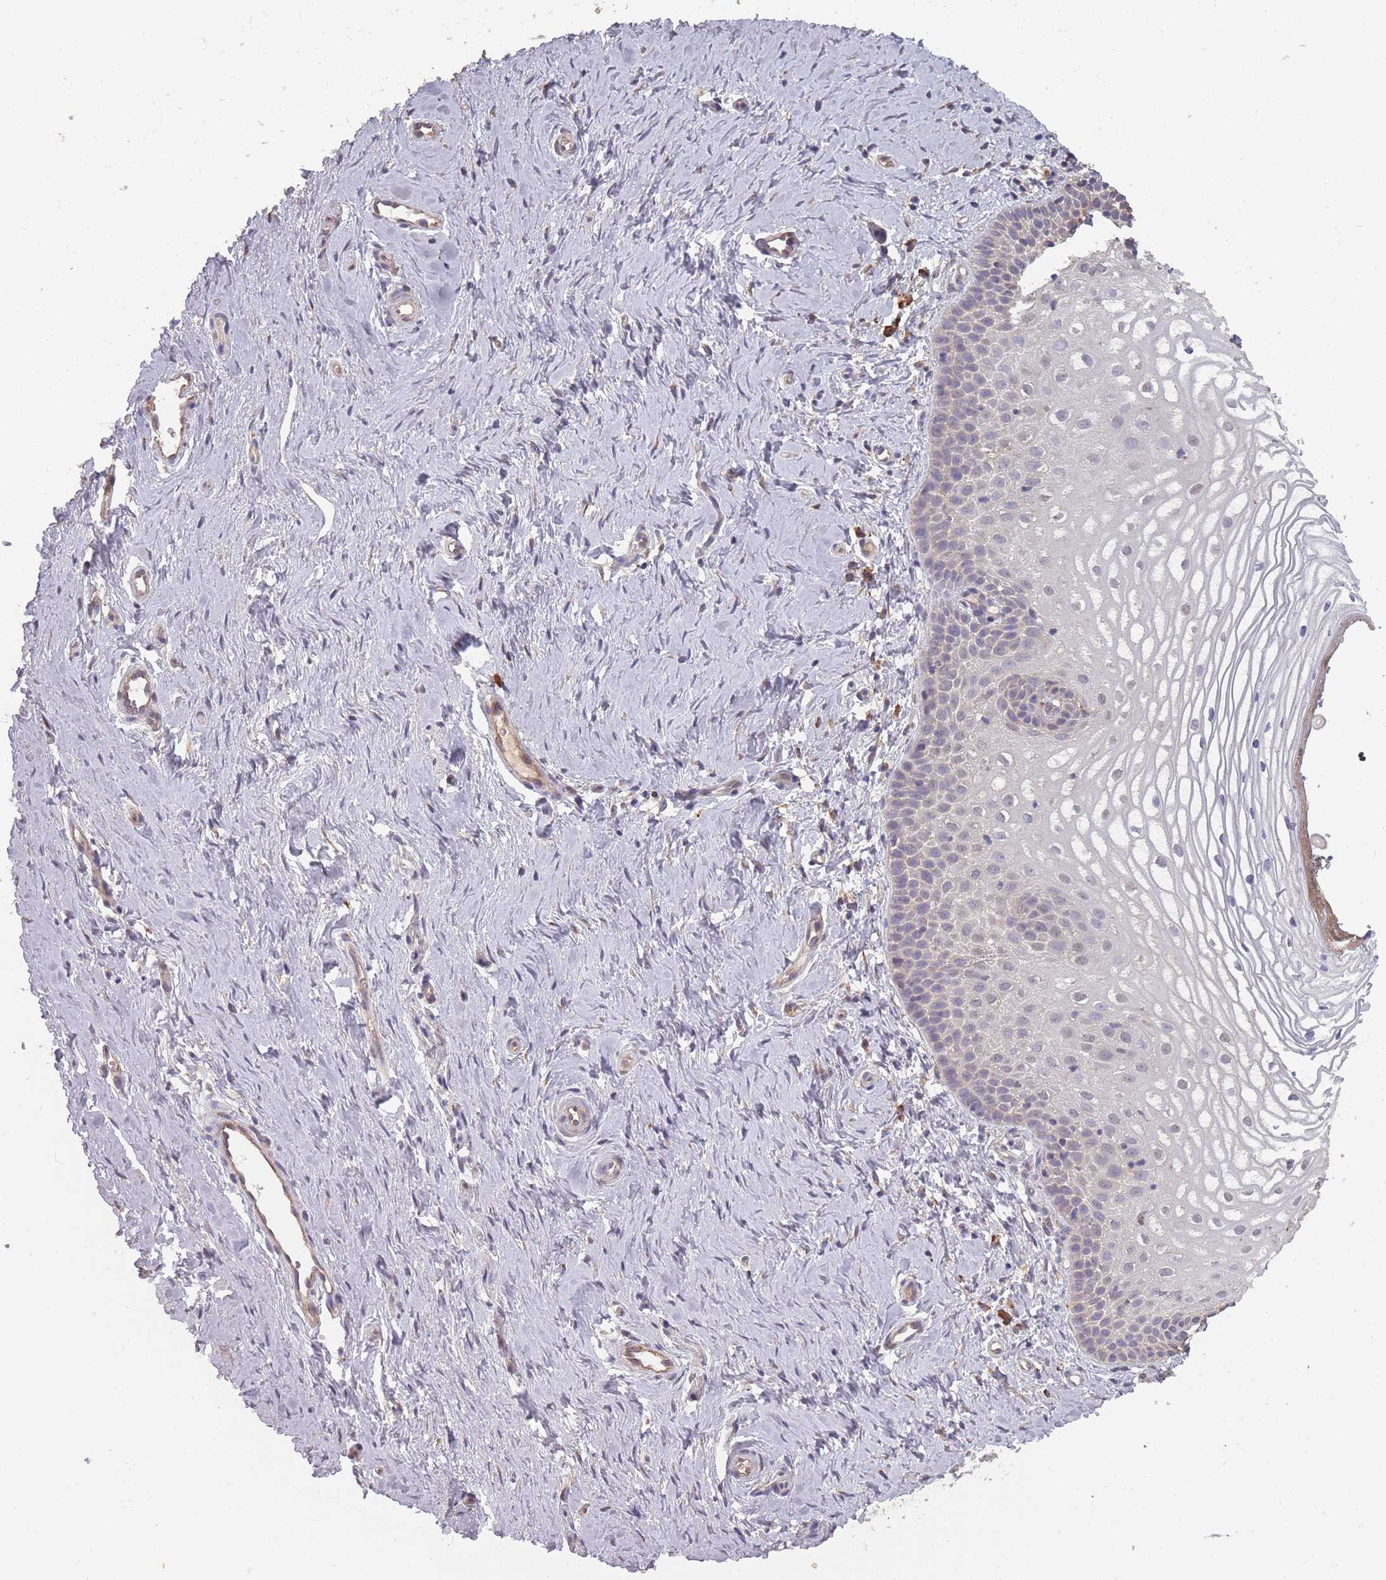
{"staining": {"intensity": "weak", "quantity": "25%-75%", "location": "cytoplasmic/membranous,nuclear"}, "tissue": "vagina", "cell_type": "Squamous epithelial cells", "image_type": "normal", "snomed": [{"axis": "morphology", "description": "Normal tissue, NOS"}, {"axis": "topography", "description": "Vagina"}], "caption": "Immunohistochemistry (DAB) staining of unremarkable vagina reveals weak cytoplasmic/membranous,nuclear protein positivity in about 25%-75% of squamous epithelial cells. The protein of interest is shown in brown color, while the nuclei are stained blue.", "gene": "SANBR", "patient": {"sex": "female", "age": 56}}